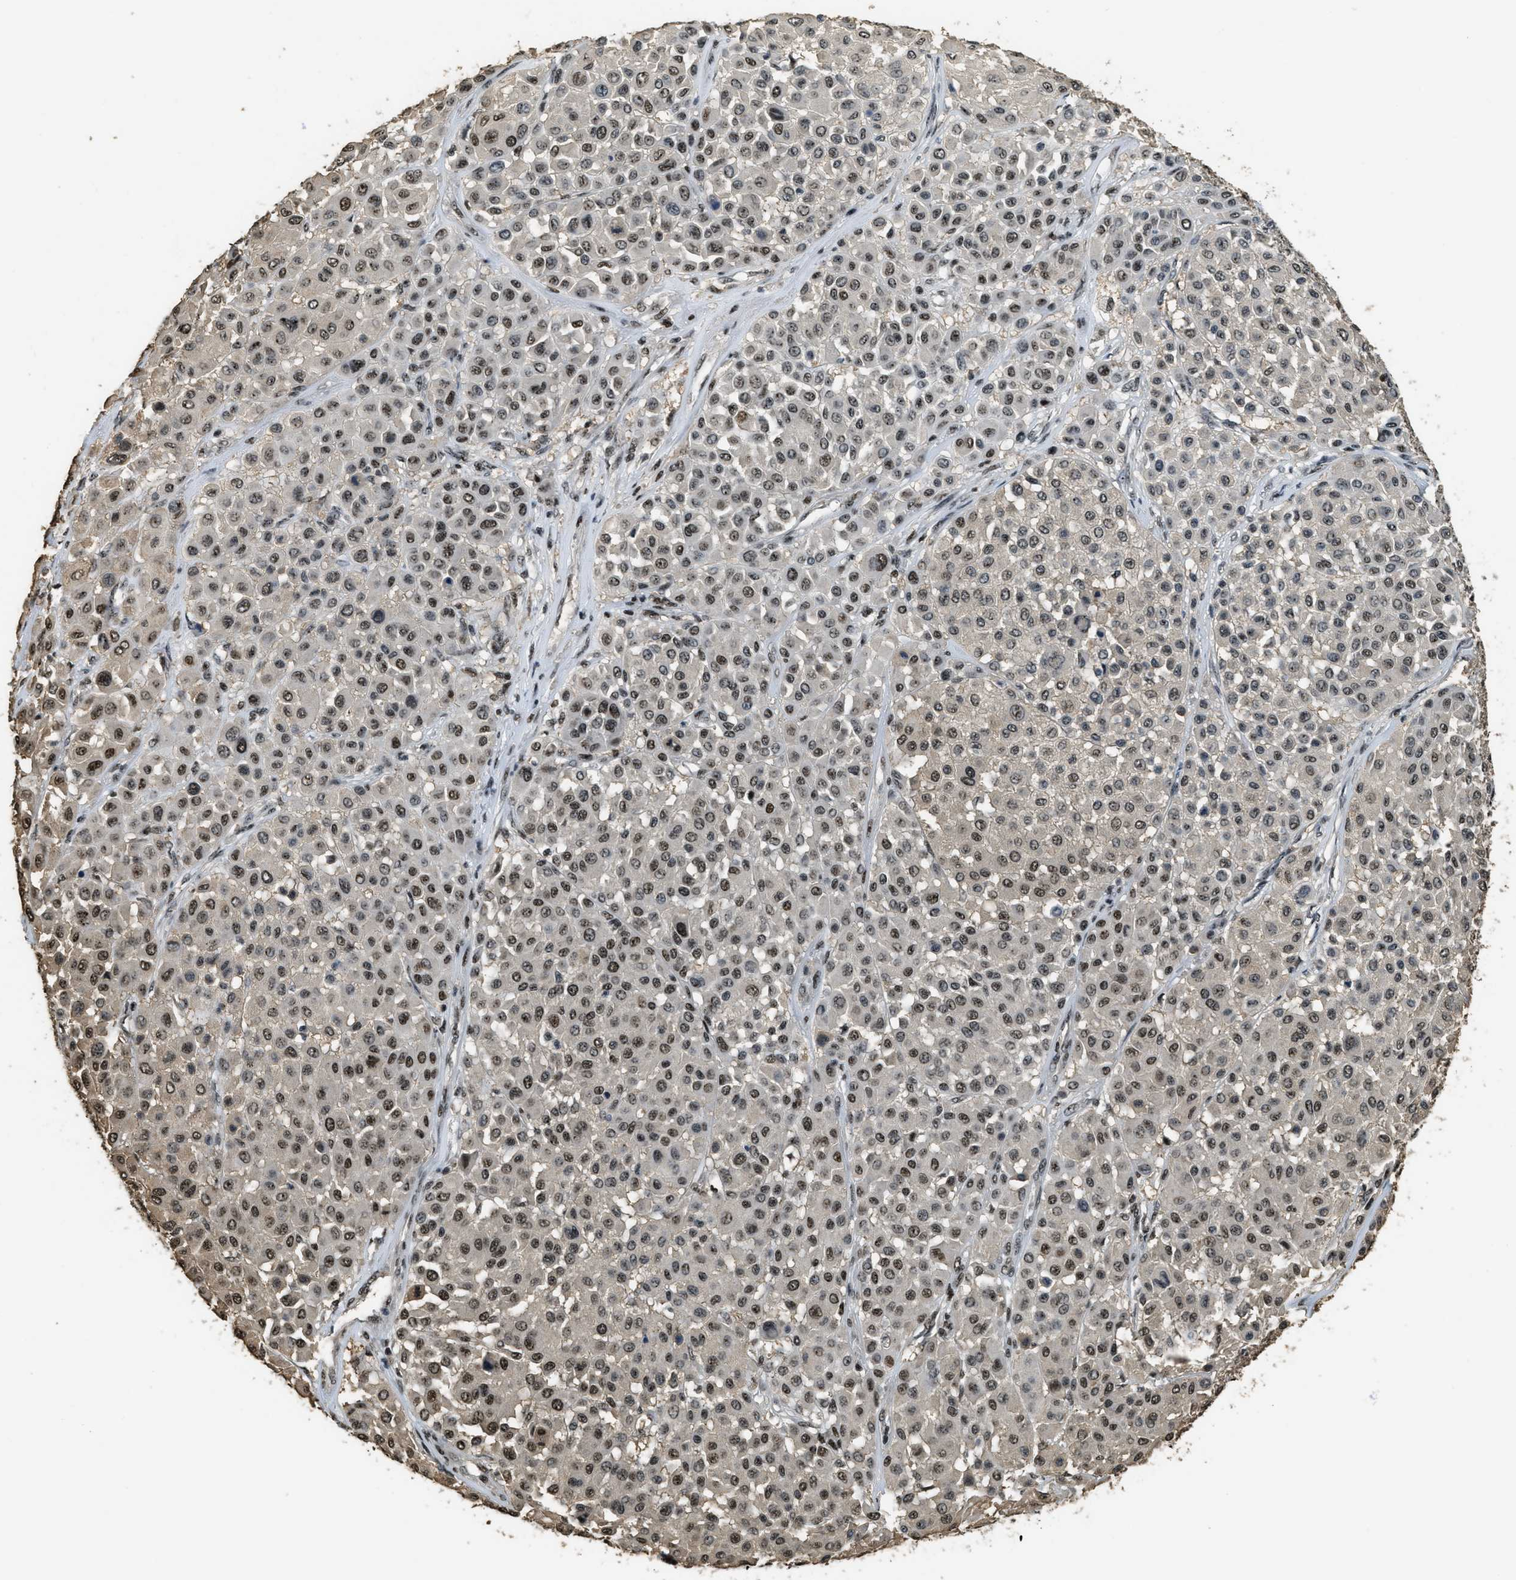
{"staining": {"intensity": "moderate", "quantity": ">75%", "location": "nuclear"}, "tissue": "melanoma", "cell_type": "Tumor cells", "image_type": "cancer", "snomed": [{"axis": "morphology", "description": "Malignant melanoma, Metastatic site"}, {"axis": "topography", "description": "Soft tissue"}], "caption": "A histopathology image of melanoma stained for a protein displays moderate nuclear brown staining in tumor cells.", "gene": "SP100", "patient": {"sex": "male", "age": 41}}